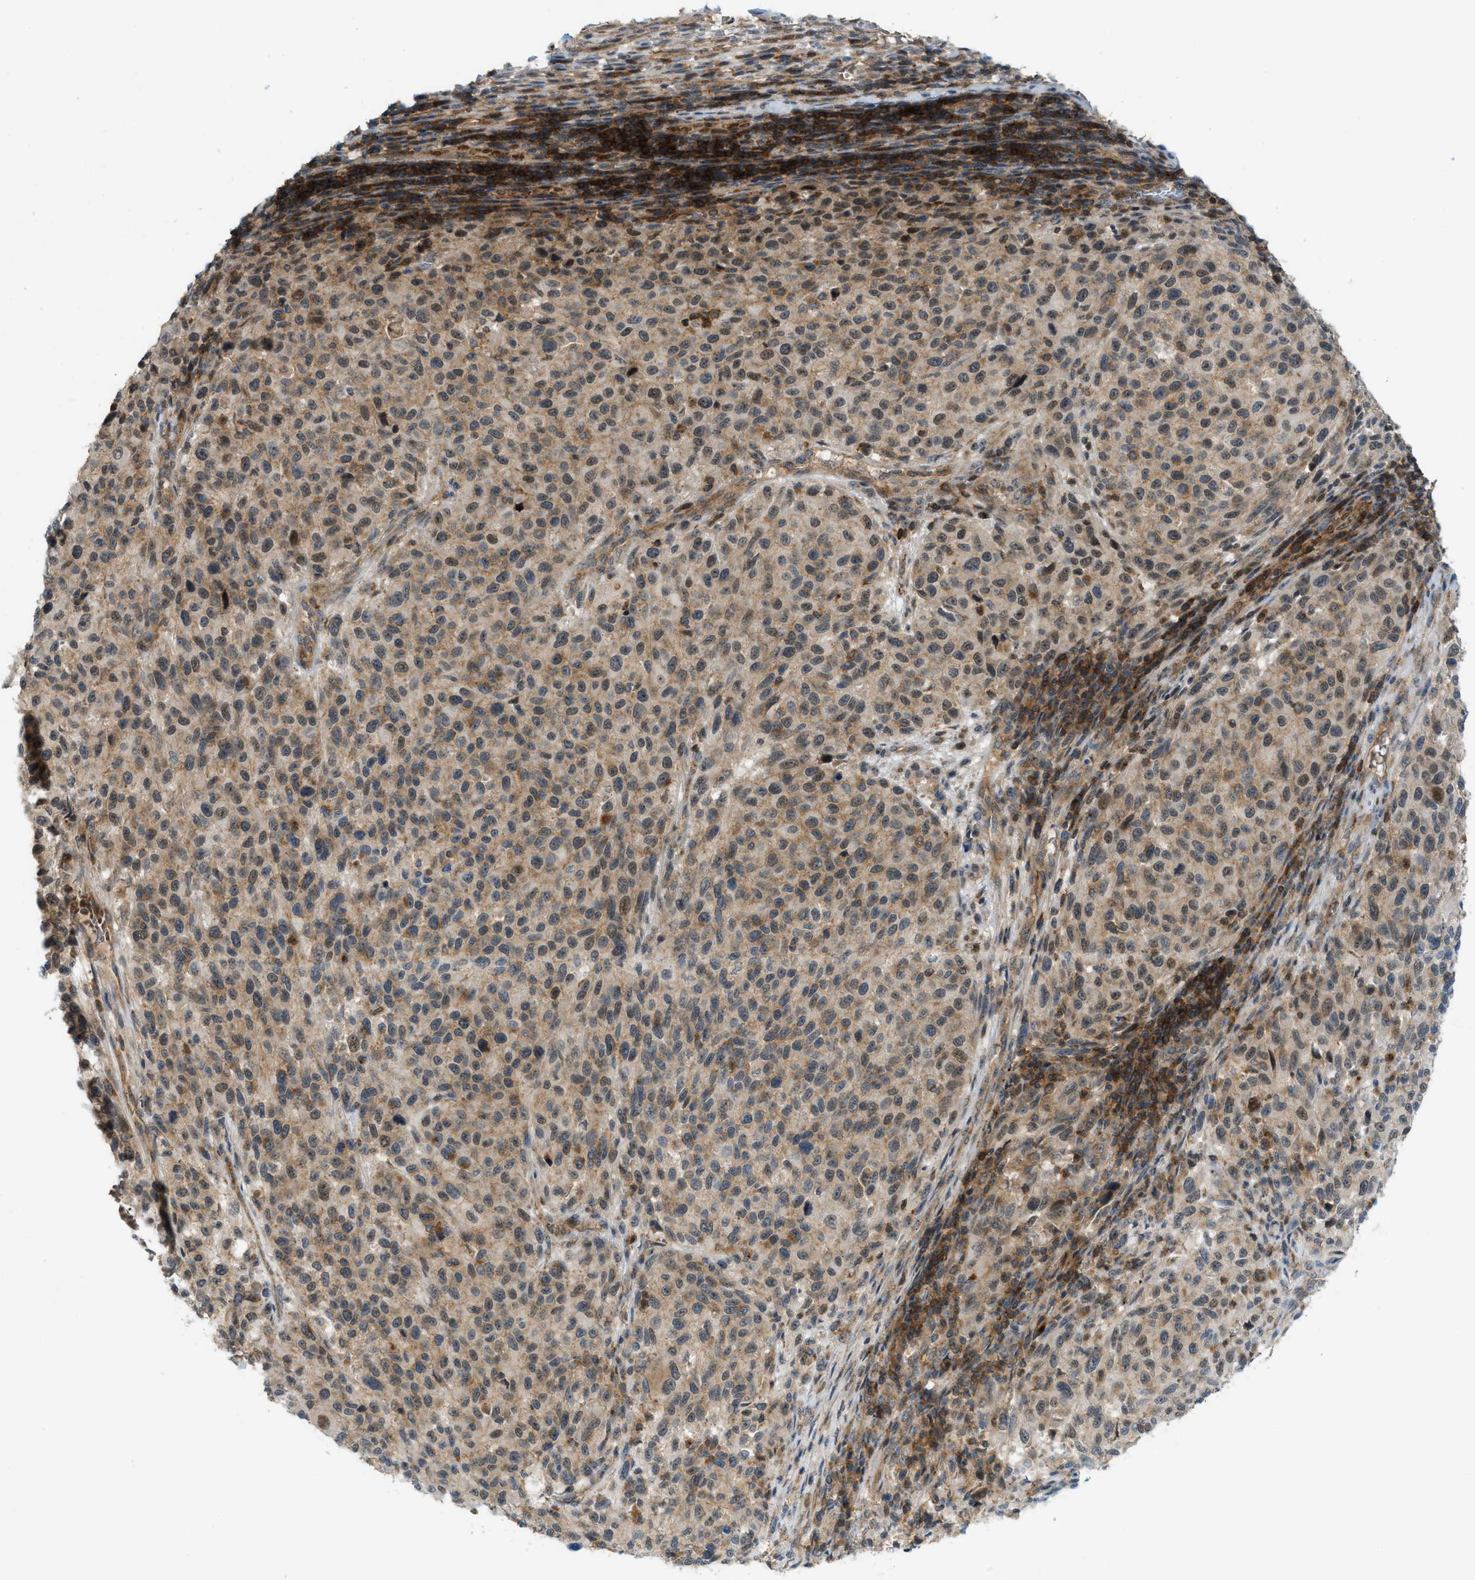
{"staining": {"intensity": "moderate", "quantity": ">75%", "location": "cytoplasmic/membranous"}, "tissue": "melanoma", "cell_type": "Tumor cells", "image_type": "cancer", "snomed": [{"axis": "morphology", "description": "Malignant melanoma, Metastatic site"}, {"axis": "topography", "description": "Lymph node"}], "caption": "Malignant melanoma (metastatic site) stained with a brown dye reveals moderate cytoplasmic/membranous positive positivity in about >75% of tumor cells.", "gene": "GRK6", "patient": {"sex": "male", "age": 61}}